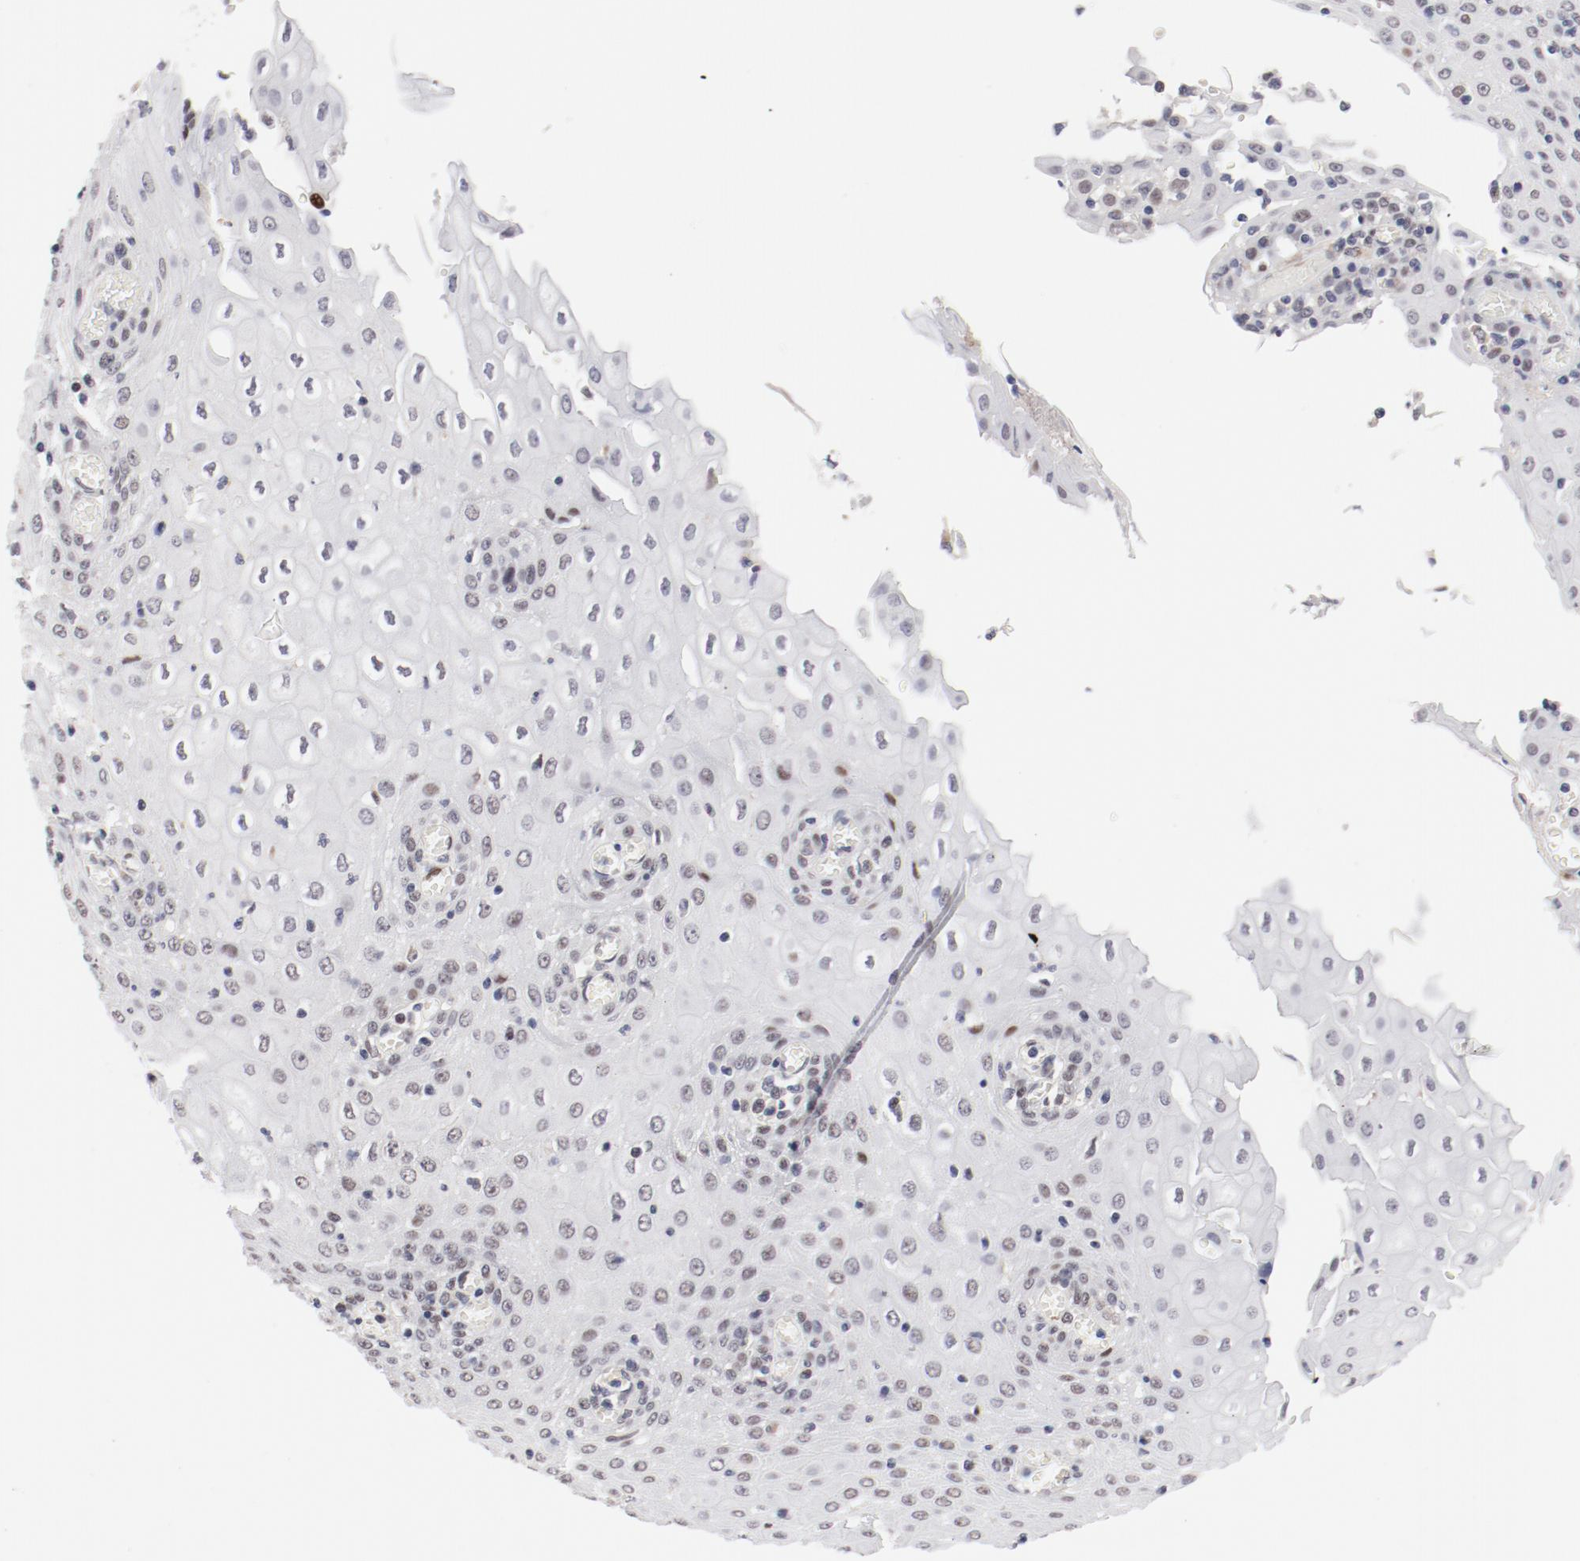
{"staining": {"intensity": "negative", "quantity": "none", "location": "none"}, "tissue": "esophagus", "cell_type": "Squamous epithelial cells", "image_type": "normal", "snomed": [{"axis": "morphology", "description": "Normal tissue, NOS"}, {"axis": "morphology", "description": "Squamous cell carcinoma, NOS"}, {"axis": "topography", "description": "Esophagus"}], "caption": "The micrograph shows no significant positivity in squamous epithelial cells of esophagus. (Stains: DAB (3,3'-diaminobenzidine) immunohistochemistry (IHC) with hematoxylin counter stain, Microscopy: brightfield microscopy at high magnification).", "gene": "FSCB", "patient": {"sex": "male", "age": 65}}